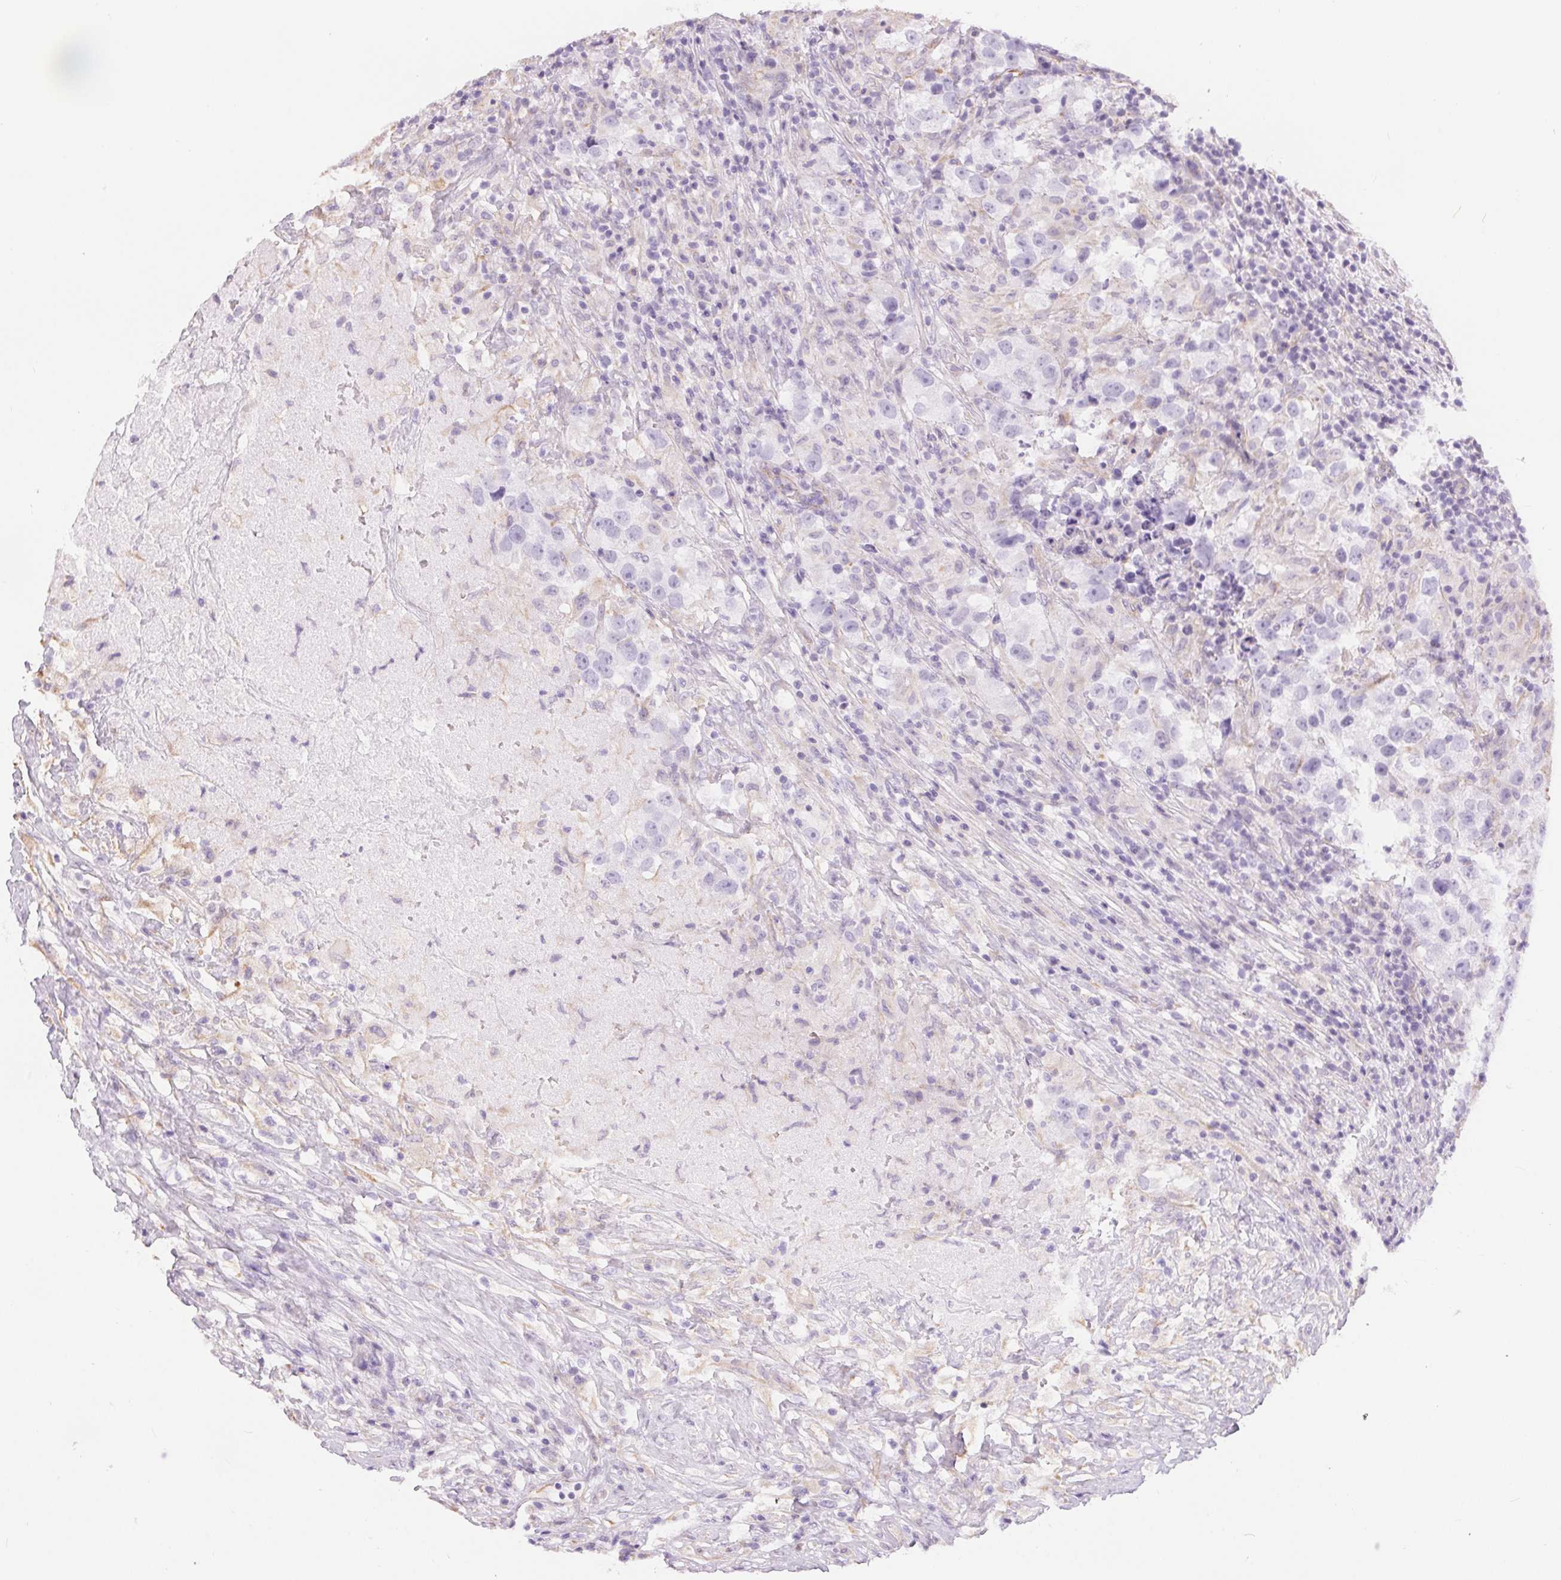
{"staining": {"intensity": "negative", "quantity": "none", "location": "none"}, "tissue": "testis cancer", "cell_type": "Tumor cells", "image_type": "cancer", "snomed": [{"axis": "morphology", "description": "Seminoma, NOS"}, {"axis": "topography", "description": "Testis"}], "caption": "This is a micrograph of IHC staining of seminoma (testis), which shows no positivity in tumor cells.", "gene": "GFAP", "patient": {"sex": "male", "age": 46}}